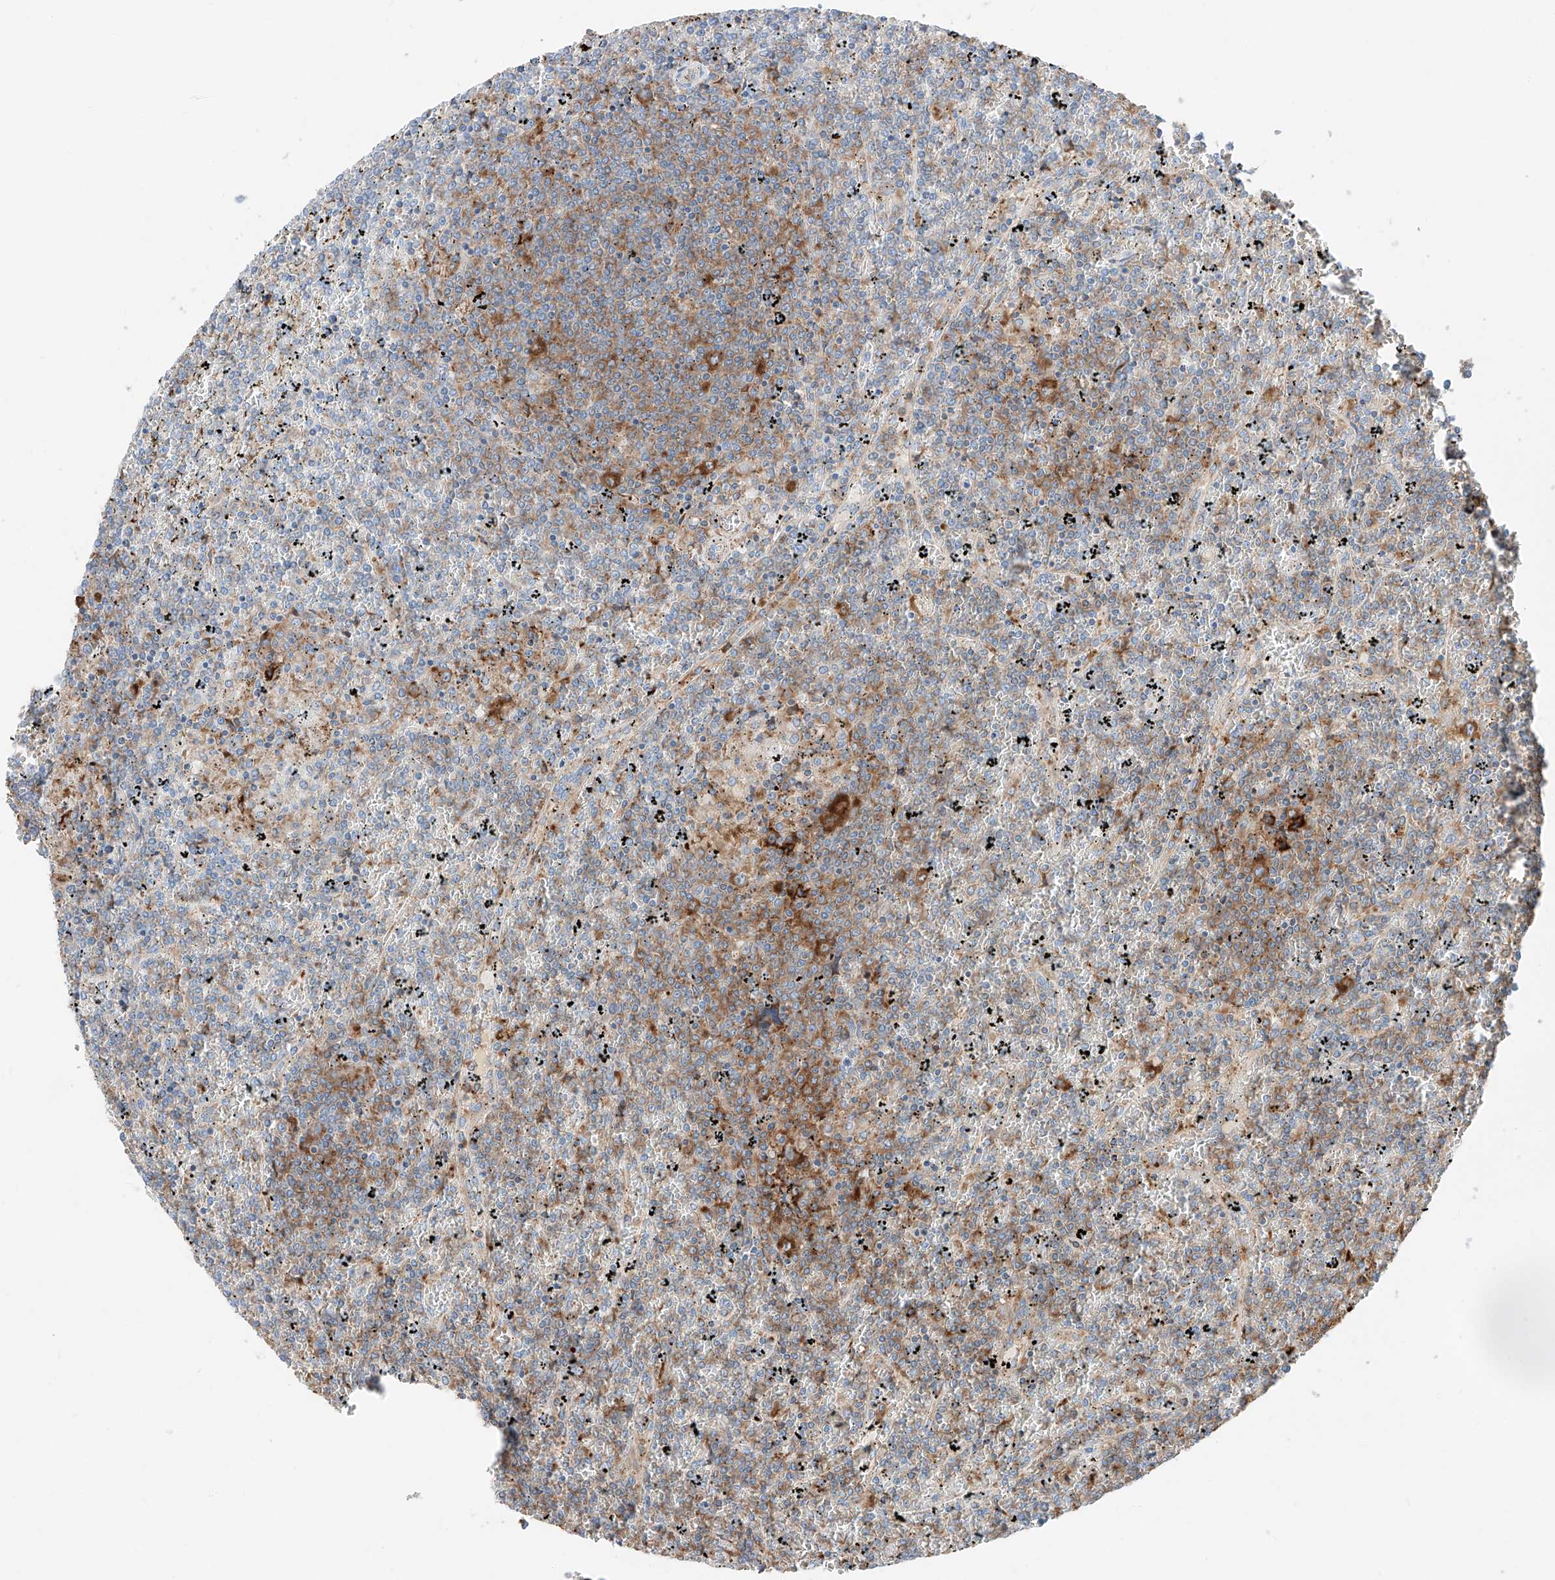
{"staining": {"intensity": "moderate", "quantity": "<25%", "location": "cytoplasmic/membranous"}, "tissue": "lymphoma", "cell_type": "Tumor cells", "image_type": "cancer", "snomed": [{"axis": "morphology", "description": "Malignant lymphoma, non-Hodgkin's type, Low grade"}, {"axis": "topography", "description": "Spleen"}], "caption": "Lymphoma tissue demonstrates moderate cytoplasmic/membranous positivity in about <25% of tumor cells", "gene": "CRELD1", "patient": {"sex": "female", "age": 19}}